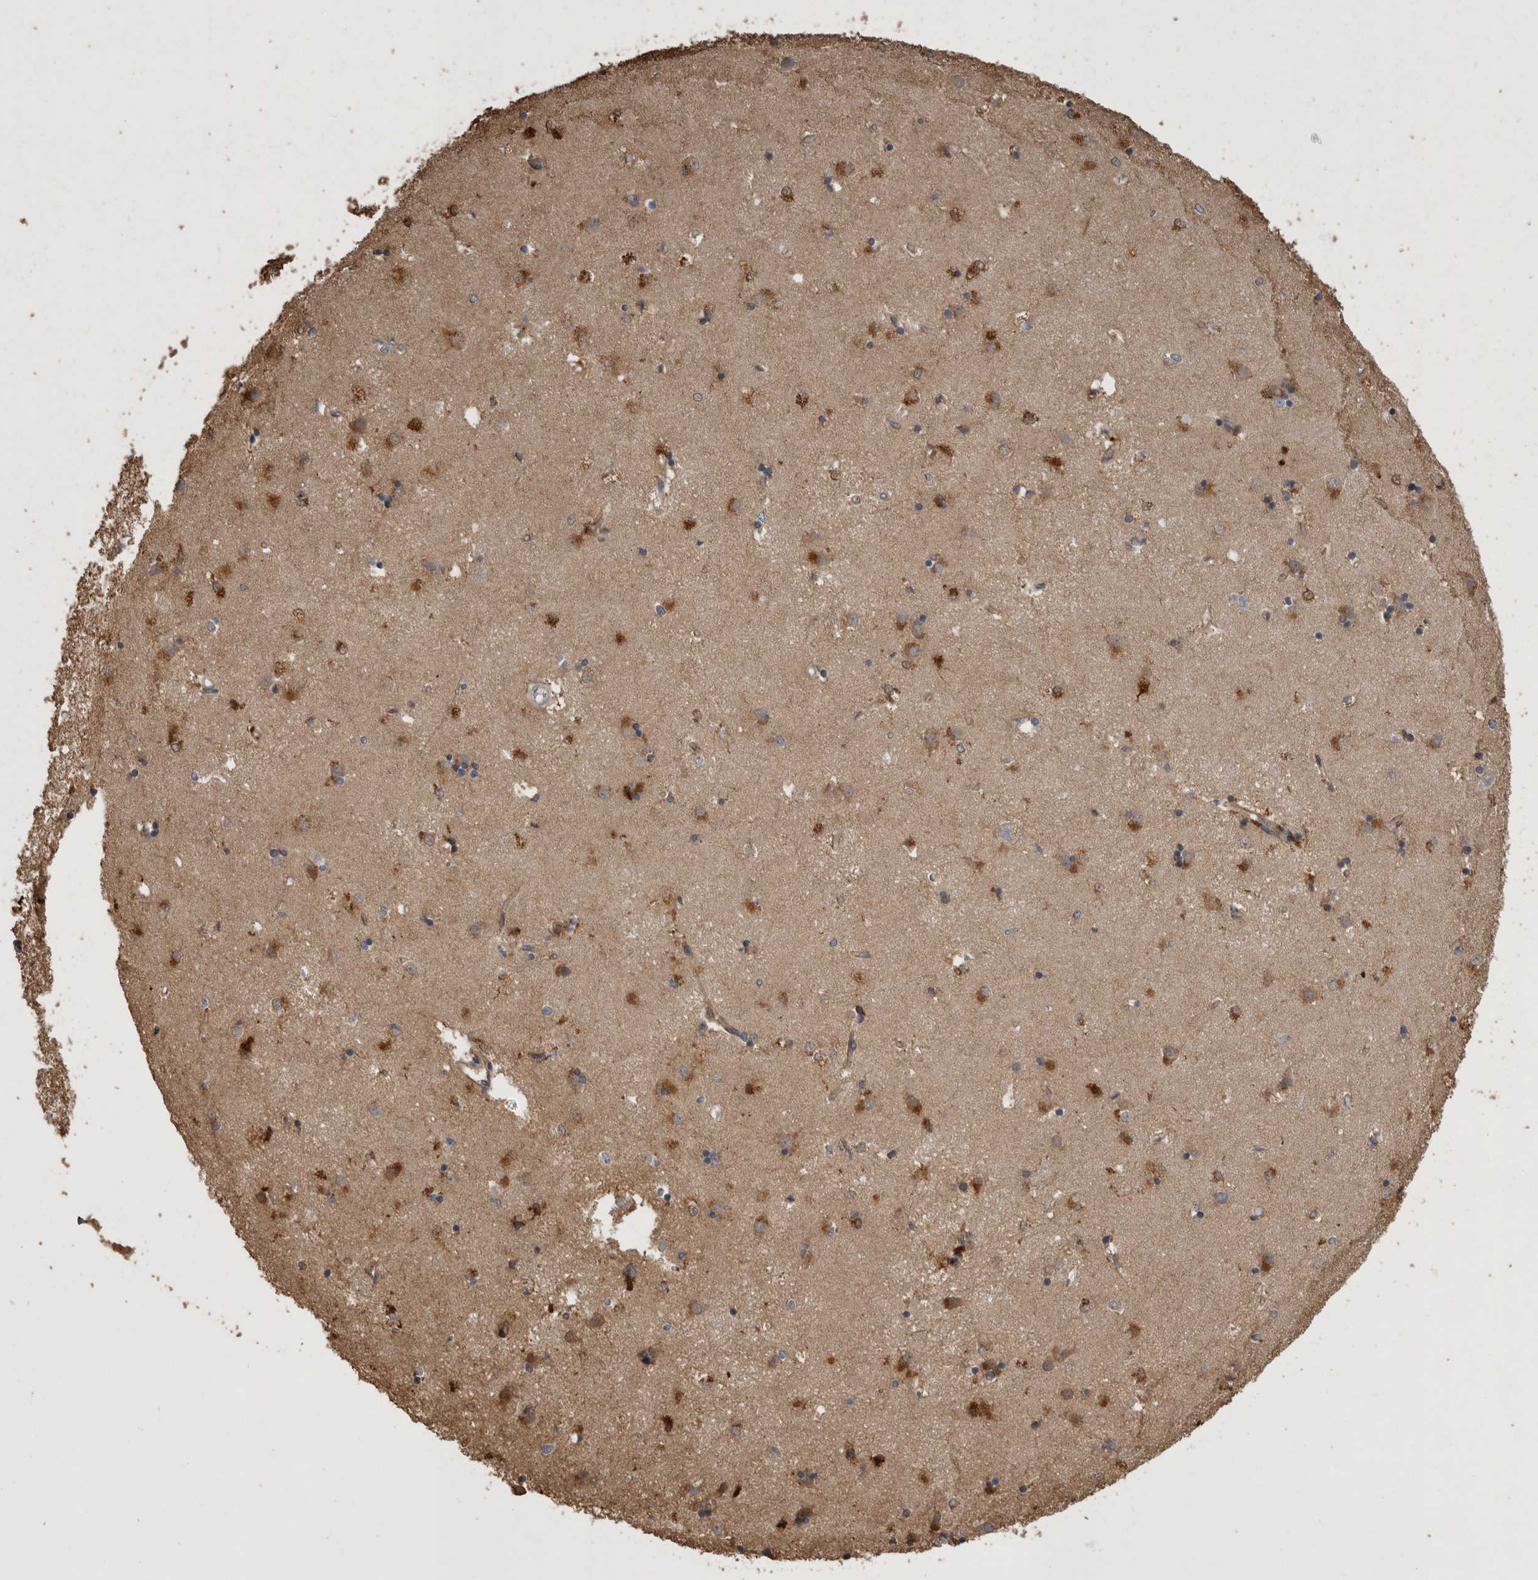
{"staining": {"intensity": "negative", "quantity": "none", "location": "none"}, "tissue": "caudate", "cell_type": "Glial cells", "image_type": "normal", "snomed": [{"axis": "morphology", "description": "Normal tissue, NOS"}, {"axis": "topography", "description": "Lateral ventricle wall"}], "caption": "An IHC image of normal caudate is shown. There is no staining in glial cells of caudate. (DAB (3,3'-diaminobenzidine) immunohistochemistry (IHC), high magnification).", "gene": "RHPN1", "patient": {"sex": "male", "age": 45}}